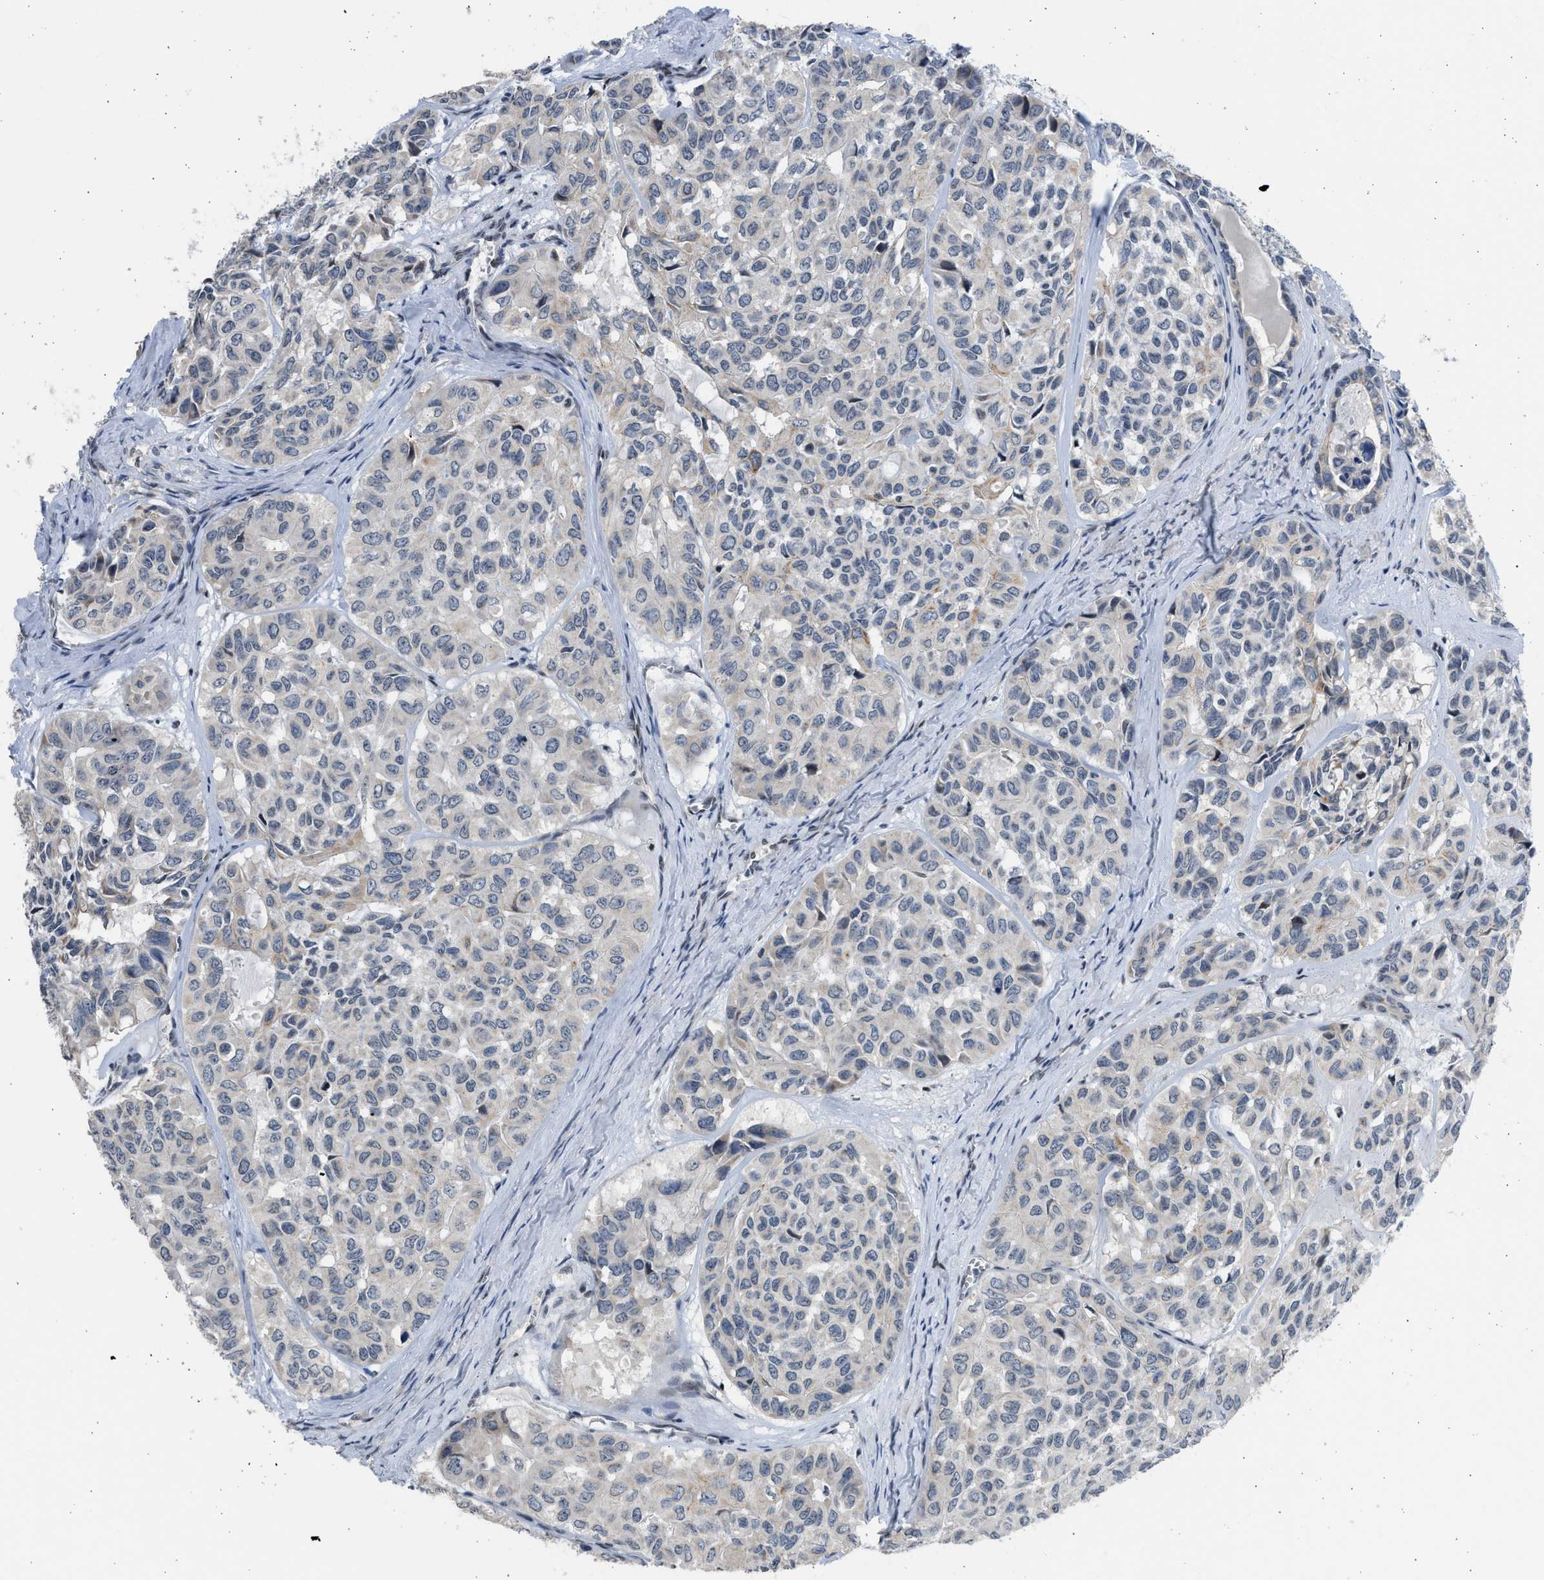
{"staining": {"intensity": "moderate", "quantity": "<25%", "location": "cytoplasmic/membranous"}, "tissue": "head and neck cancer", "cell_type": "Tumor cells", "image_type": "cancer", "snomed": [{"axis": "morphology", "description": "Adenocarcinoma, NOS"}, {"axis": "topography", "description": "Salivary gland, NOS"}, {"axis": "topography", "description": "Head-Neck"}], "caption": "Head and neck cancer (adenocarcinoma) stained with a protein marker reveals moderate staining in tumor cells.", "gene": "HMGN3", "patient": {"sex": "female", "age": 76}}